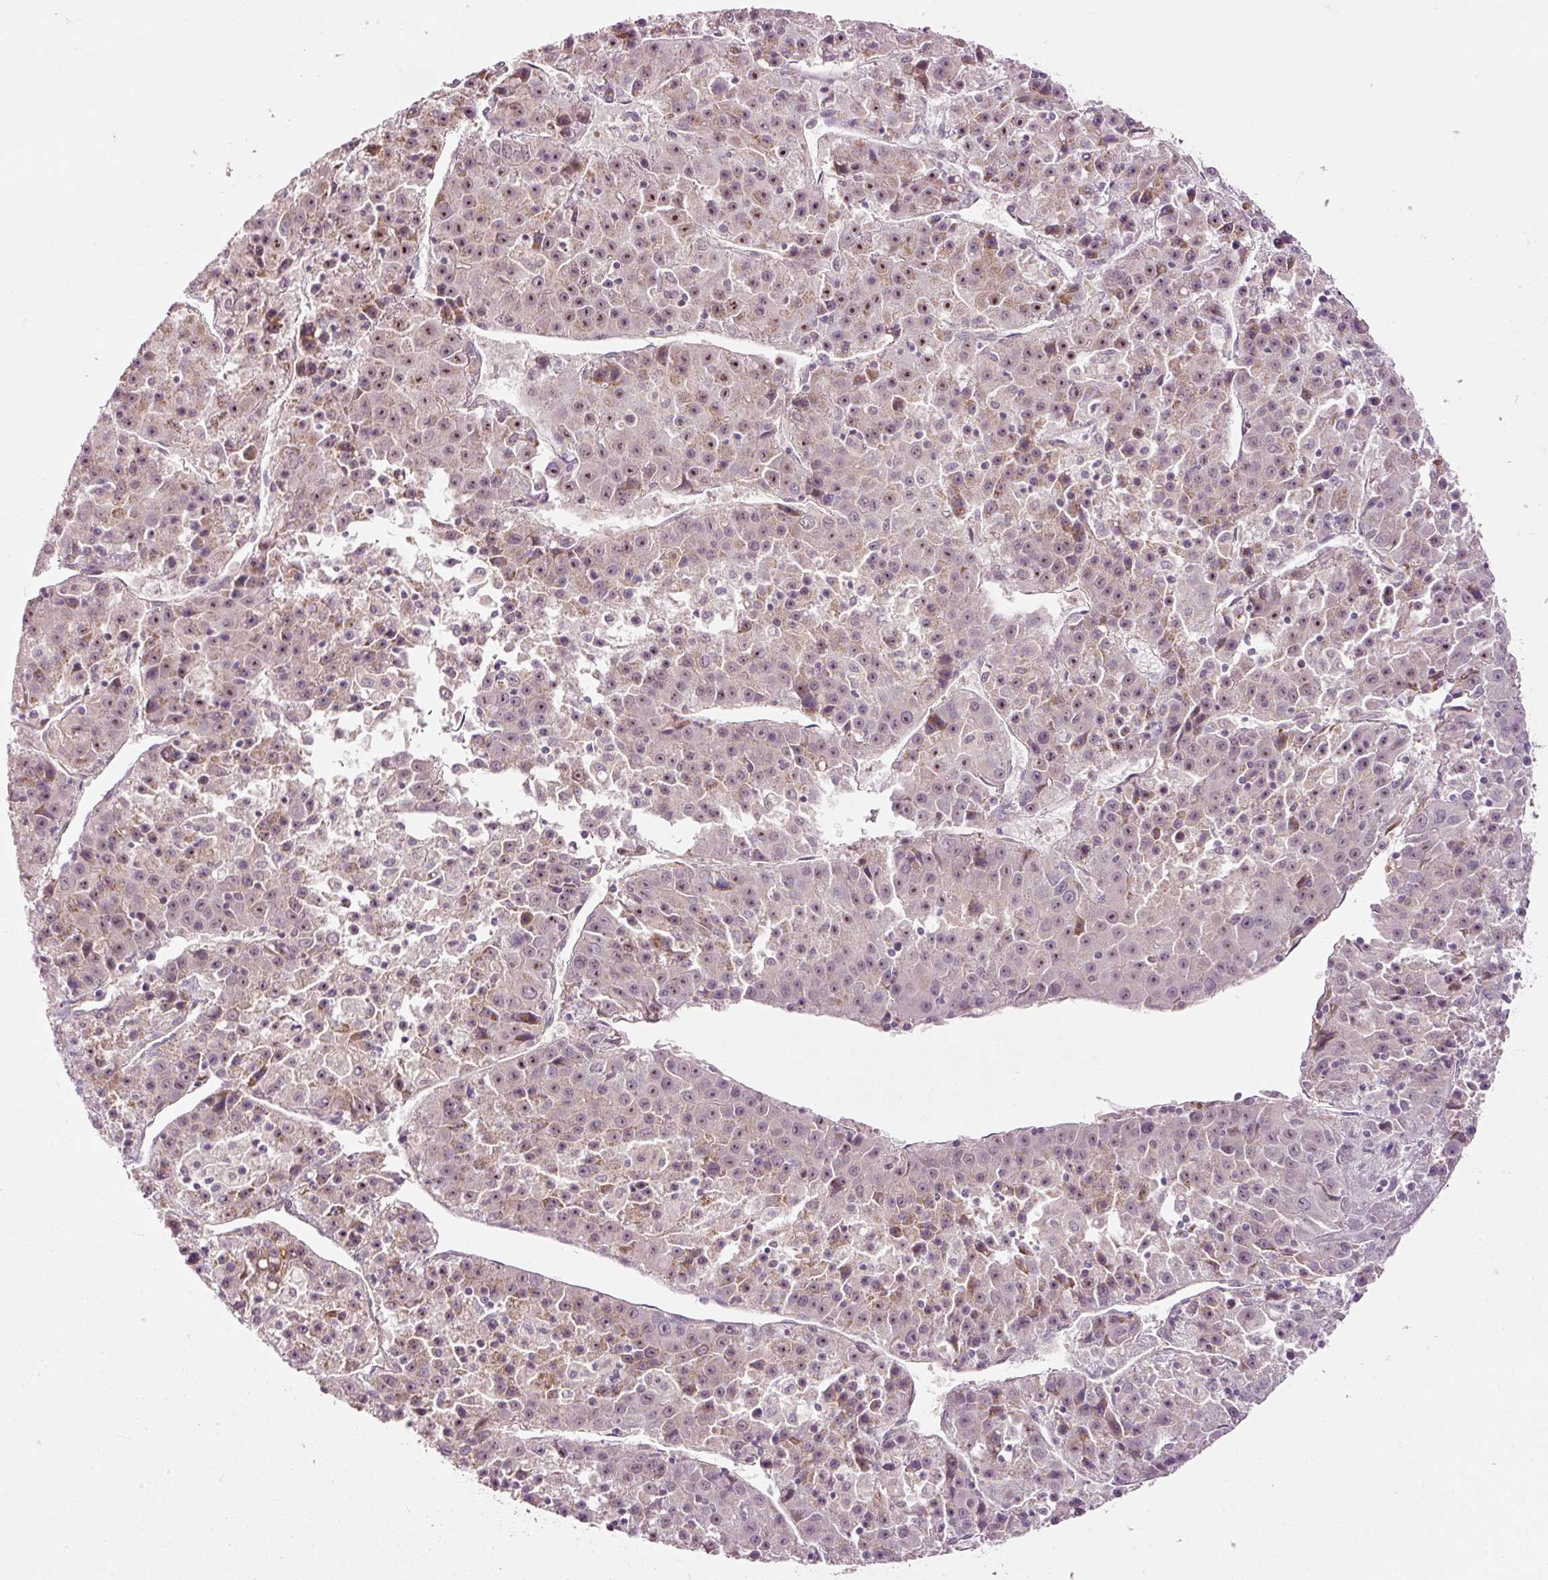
{"staining": {"intensity": "moderate", "quantity": "25%-75%", "location": "nuclear"}, "tissue": "liver cancer", "cell_type": "Tumor cells", "image_type": "cancer", "snomed": [{"axis": "morphology", "description": "Carcinoma, Hepatocellular, NOS"}, {"axis": "topography", "description": "Liver"}], "caption": "Tumor cells display medium levels of moderate nuclear expression in about 25%-75% of cells in human liver cancer.", "gene": "CDC20B", "patient": {"sex": "female", "age": 53}}